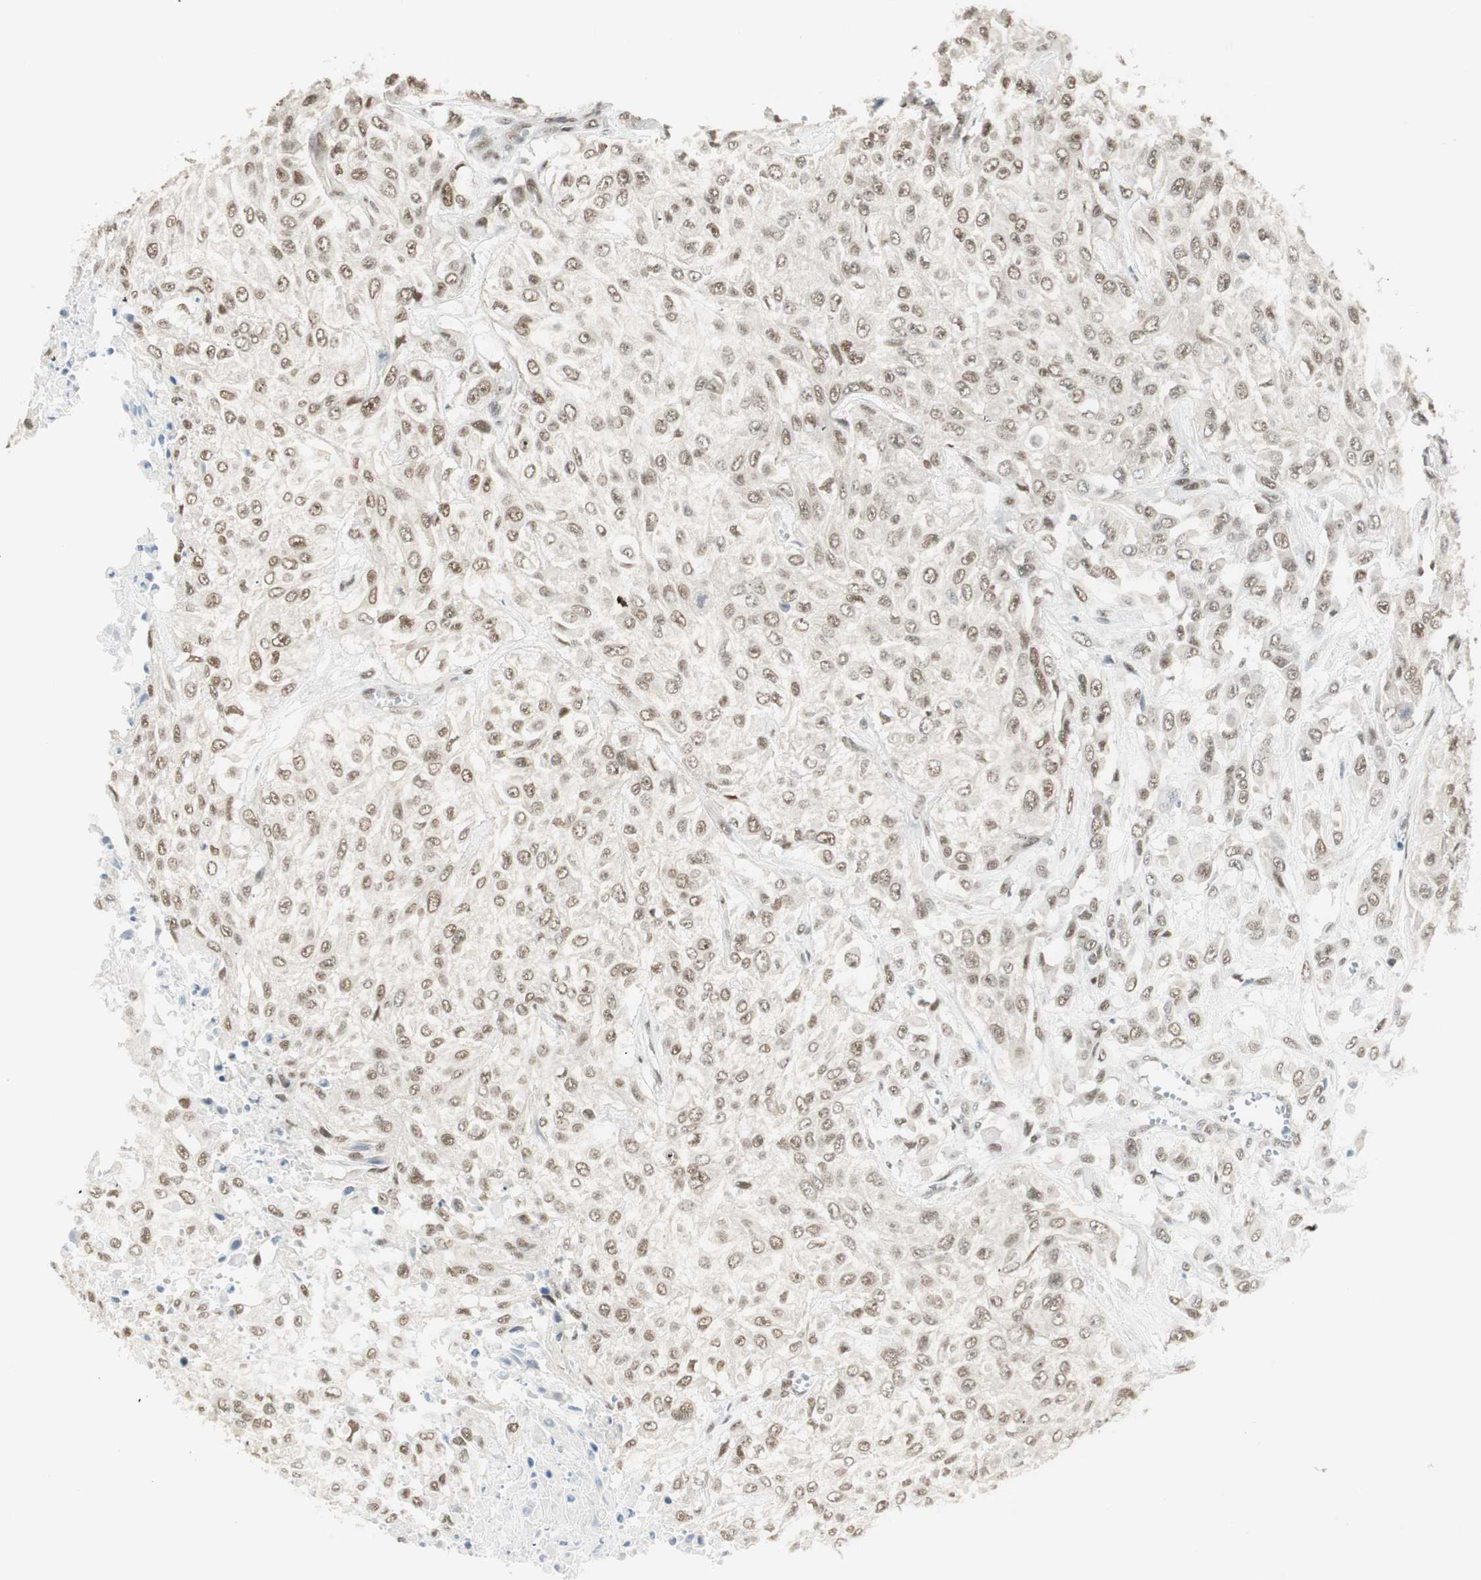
{"staining": {"intensity": "moderate", "quantity": ">75%", "location": "nuclear"}, "tissue": "urothelial cancer", "cell_type": "Tumor cells", "image_type": "cancer", "snomed": [{"axis": "morphology", "description": "Urothelial carcinoma, High grade"}, {"axis": "topography", "description": "Urinary bladder"}], "caption": "This is a histology image of IHC staining of urothelial cancer, which shows moderate staining in the nuclear of tumor cells.", "gene": "ZBTB17", "patient": {"sex": "male", "age": 57}}